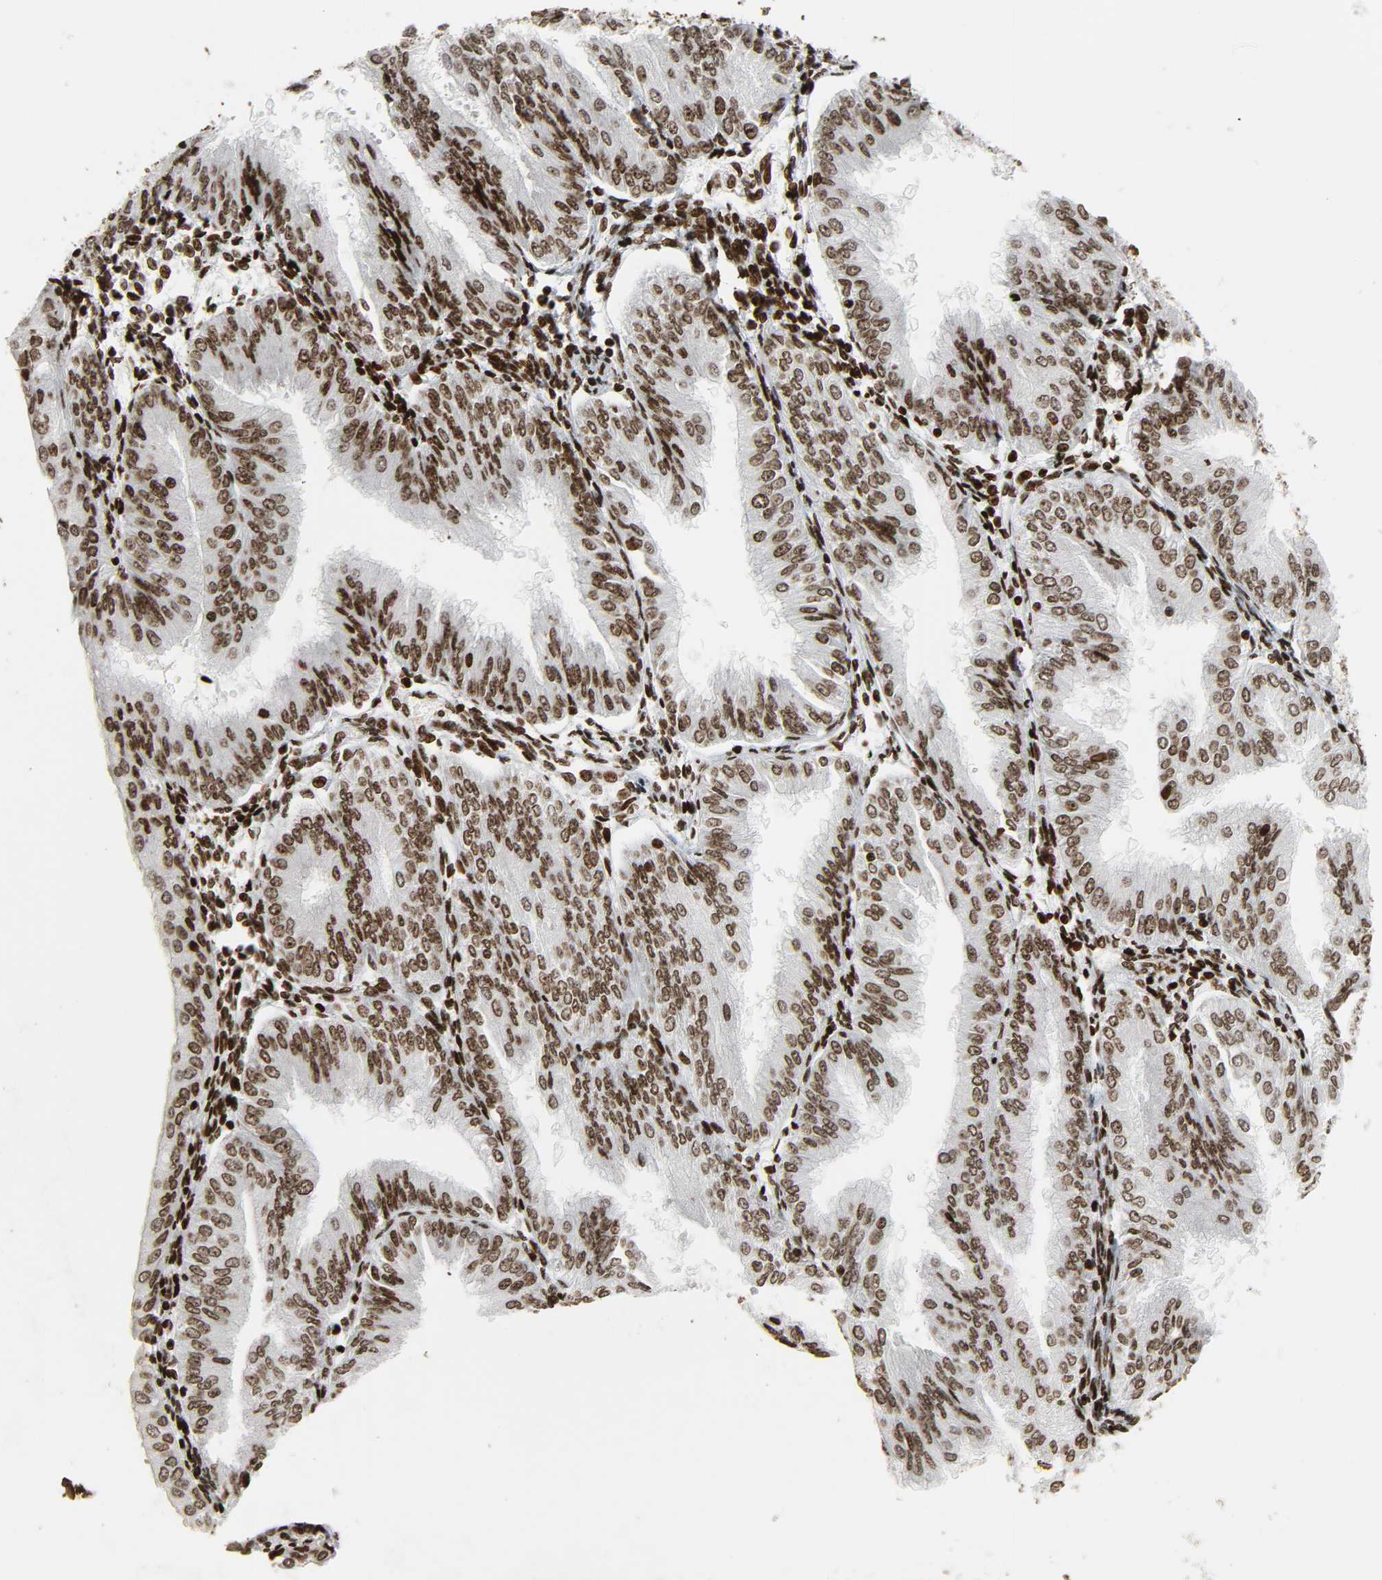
{"staining": {"intensity": "moderate", "quantity": ">75%", "location": "nuclear"}, "tissue": "endometrial cancer", "cell_type": "Tumor cells", "image_type": "cancer", "snomed": [{"axis": "morphology", "description": "Adenocarcinoma, NOS"}, {"axis": "topography", "description": "Endometrium"}], "caption": "Immunohistochemical staining of endometrial cancer demonstrates medium levels of moderate nuclear protein expression in approximately >75% of tumor cells.", "gene": "RXRA", "patient": {"sex": "female", "age": 53}}